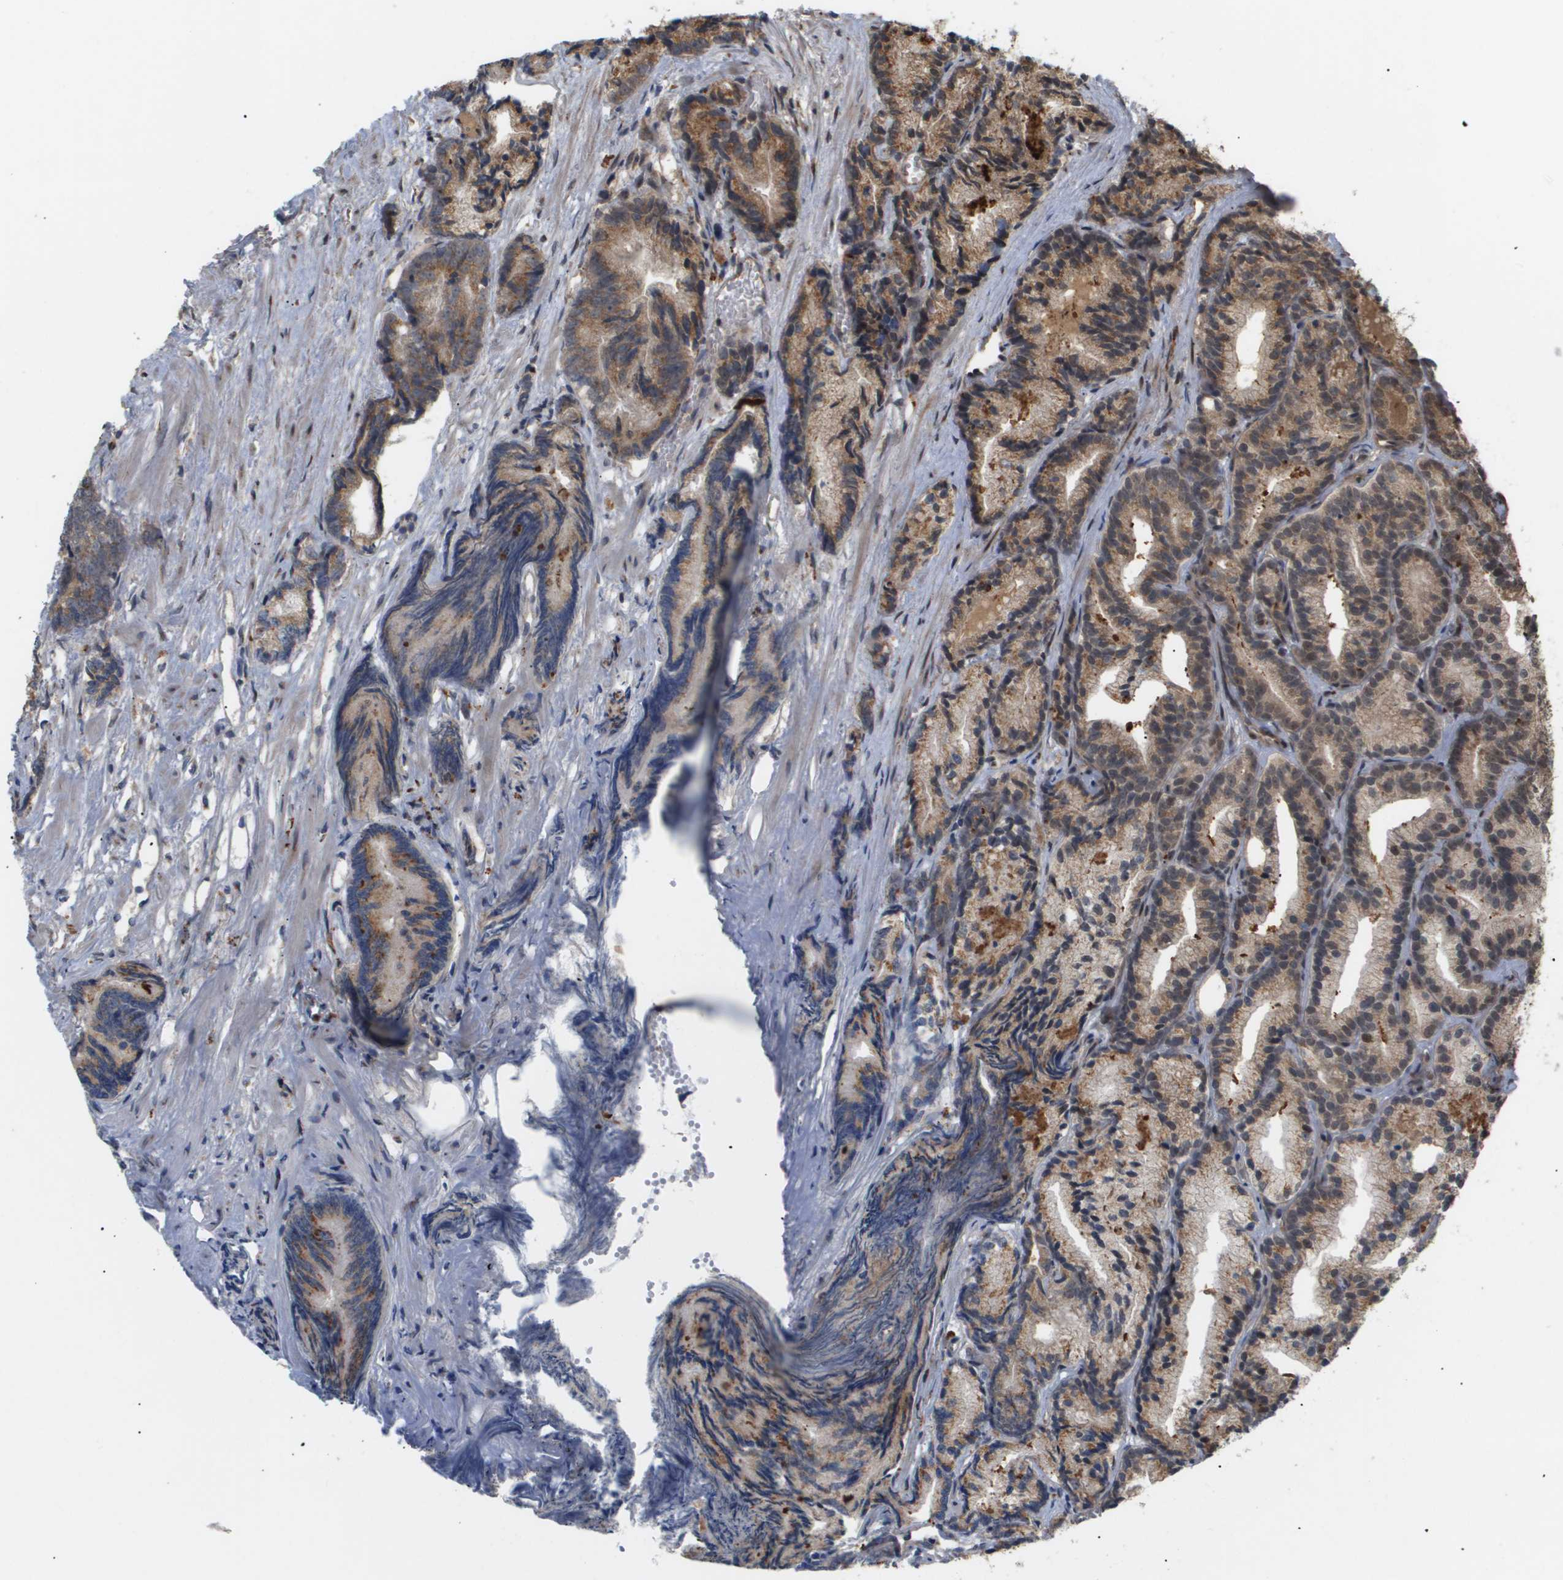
{"staining": {"intensity": "moderate", "quantity": ">75%", "location": "cytoplasmic/membranous"}, "tissue": "prostate cancer", "cell_type": "Tumor cells", "image_type": "cancer", "snomed": [{"axis": "morphology", "description": "Adenocarcinoma, Low grade"}, {"axis": "topography", "description": "Prostate"}], "caption": "Moderate cytoplasmic/membranous protein staining is present in about >75% of tumor cells in prostate low-grade adenocarcinoma.", "gene": "PDGFB", "patient": {"sex": "male", "age": 89}}